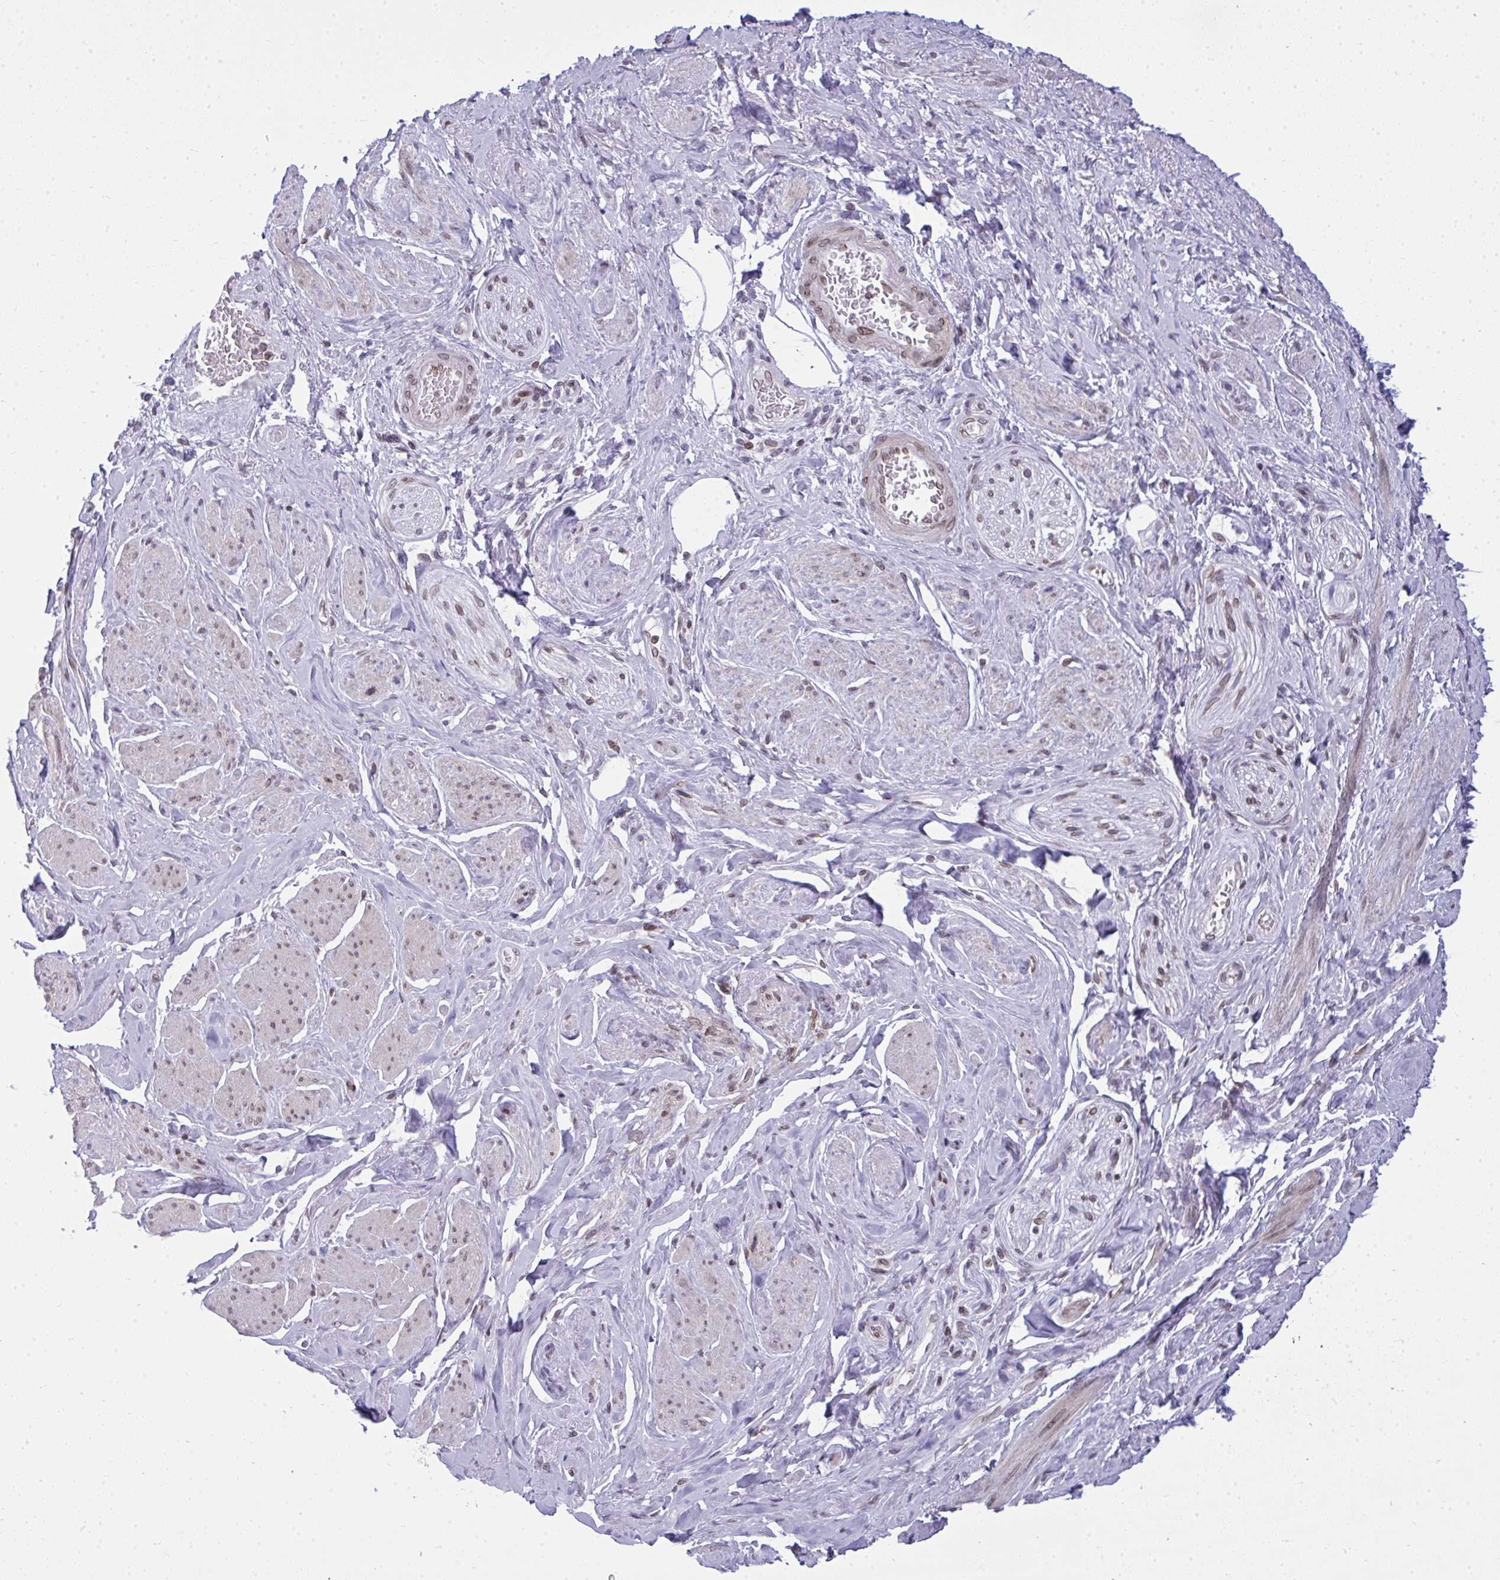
{"staining": {"intensity": "negative", "quantity": "none", "location": "none"}, "tissue": "soft tissue", "cell_type": "Fibroblasts", "image_type": "normal", "snomed": [{"axis": "morphology", "description": "Normal tissue, NOS"}, {"axis": "topography", "description": "Vagina"}, {"axis": "topography", "description": "Peripheral nerve tissue"}], "caption": "This is an immunohistochemistry photomicrograph of unremarkable human soft tissue. There is no staining in fibroblasts.", "gene": "LMNB2", "patient": {"sex": "female", "age": 71}}